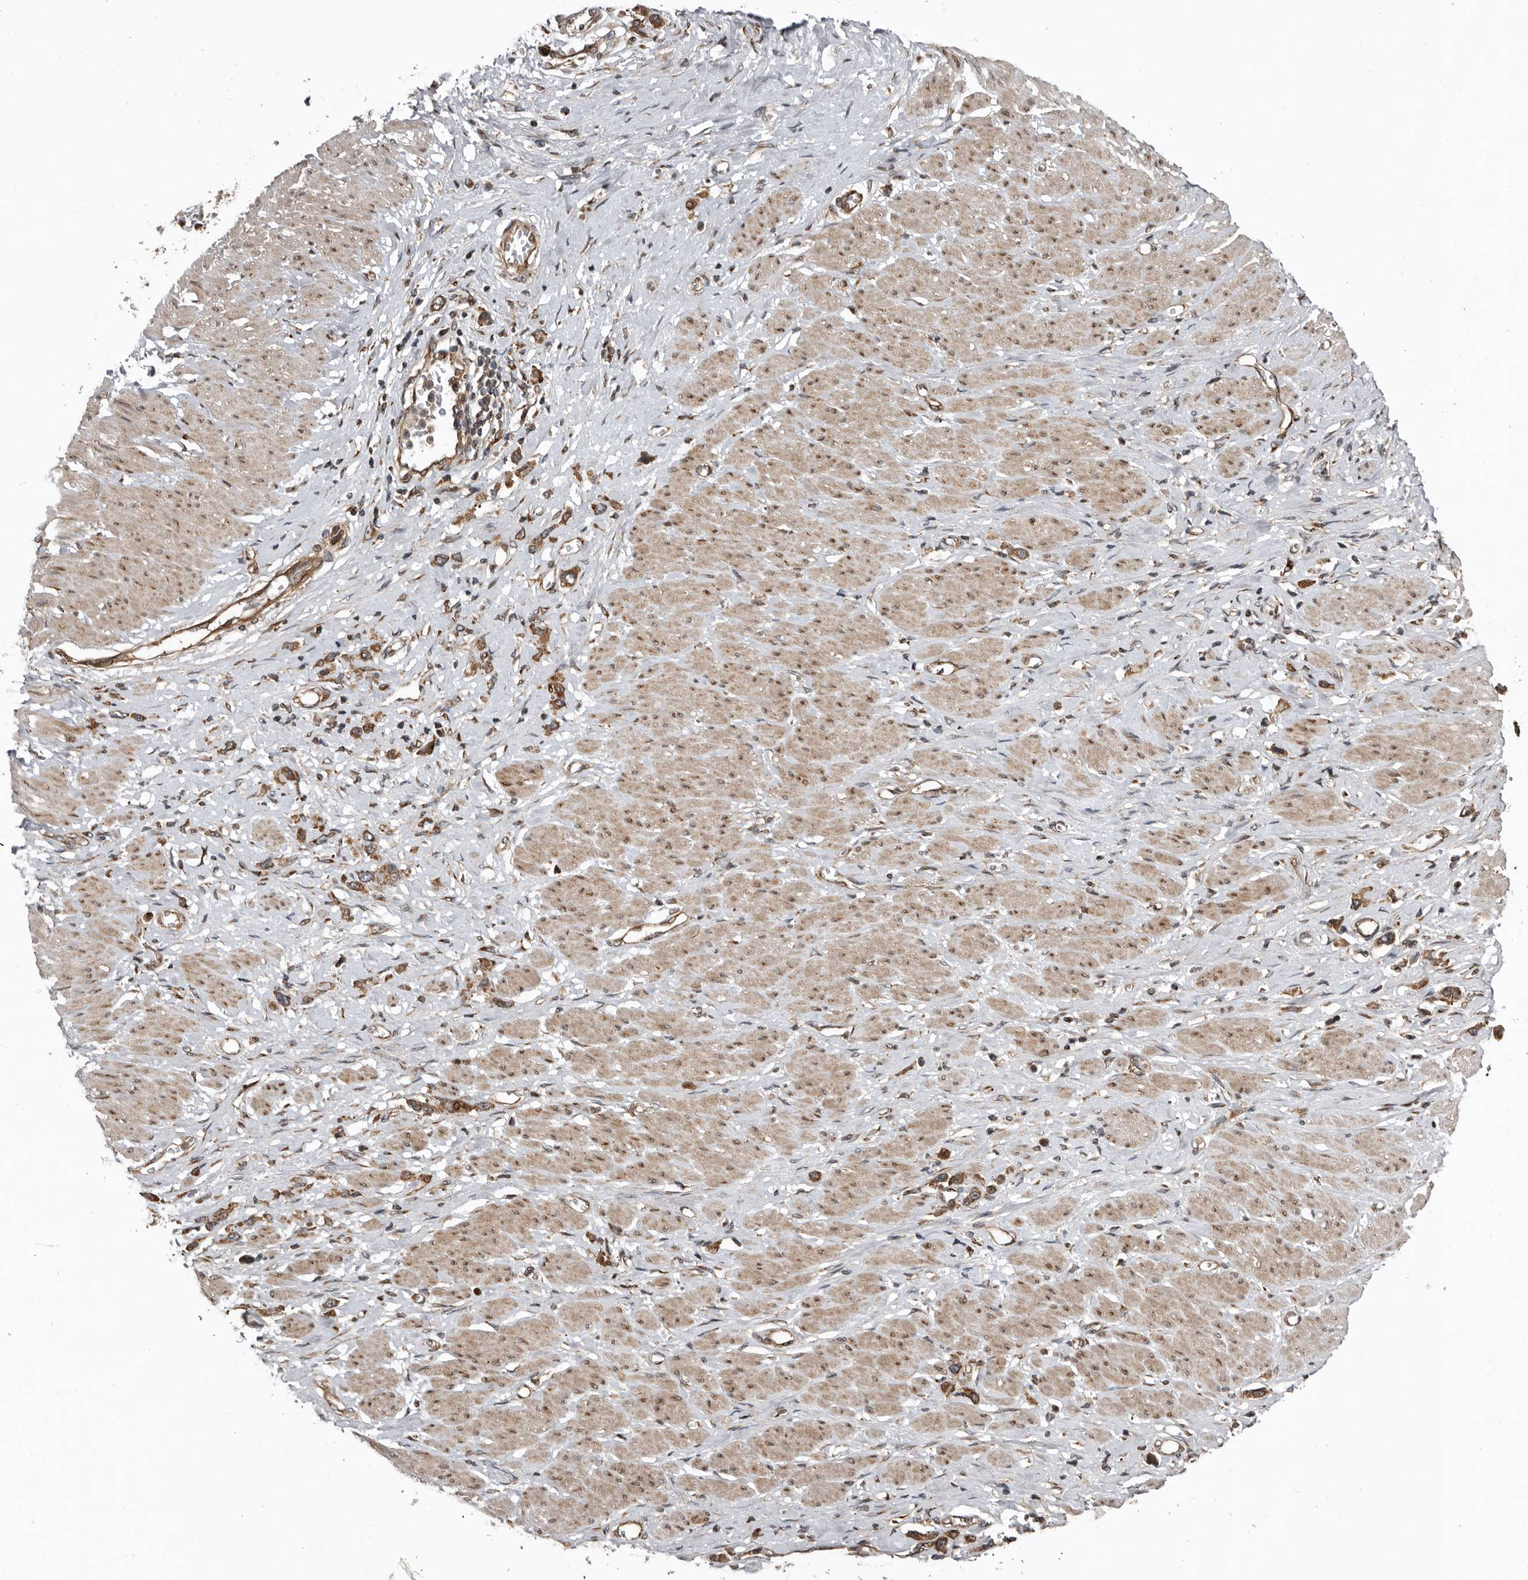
{"staining": {"intensity": "moderate", "quantity": ">75%", "location": "cytoplasmic/membranous"}, "tissue": "stomach cancer", "cell_type": "Tumor cells", "image_type": "cancer", "snomed": [{"axis": "morphology", "description": "Adenocarcinoma, NOS"}, {"axis": "topography", "description": "Stomach"}], "caption": "Immunohistochemical staining of human stomach adenocarcinoma displays moderate cytoplasmic/membranous protein expression in about >75% of tumor cells.", "gene": "CCDC190", "patient": {"sex": "female", "age": 65}}